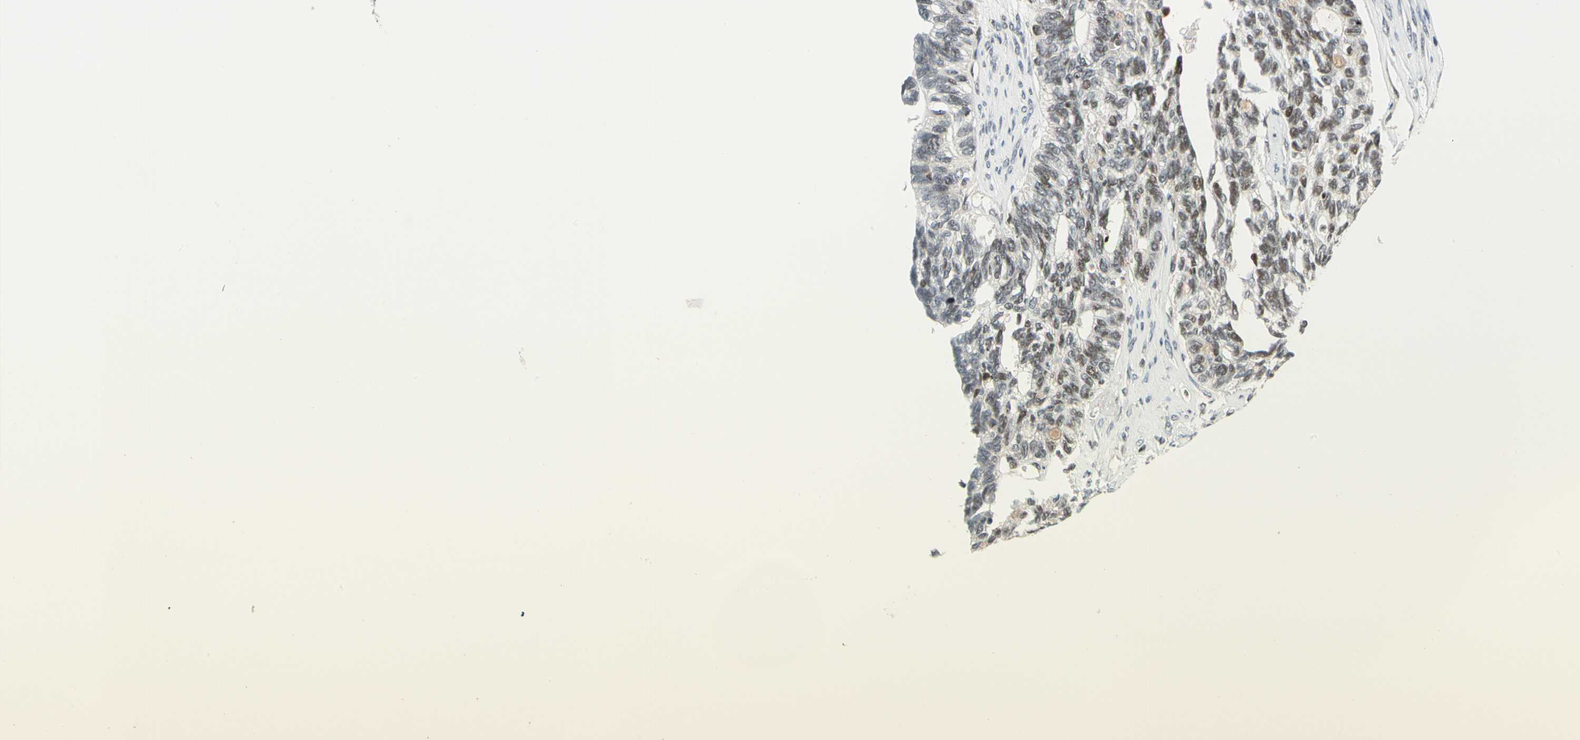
{"staining": {"intensity": "weak", "quantity": "25%-75%", "location": "nuclear"}, "tissue": "ovarian cancer", "cell_type": "Tumor cells", "image_type": "cancer", "snomed": [{"axis": "morphology", "description": "Cystadenocarcinoma, serous, NOS"}, {"axis": "topography", "description": "Ovary"}], "caption": "Immunohistochemical staining of human ovarian serous cystadenocarcinoma displays weak nuclear protein staining in approximately 25%-75% of tumor cells.", "gene": "CDK7", "patient": {"sex": "female", "age": 79}}